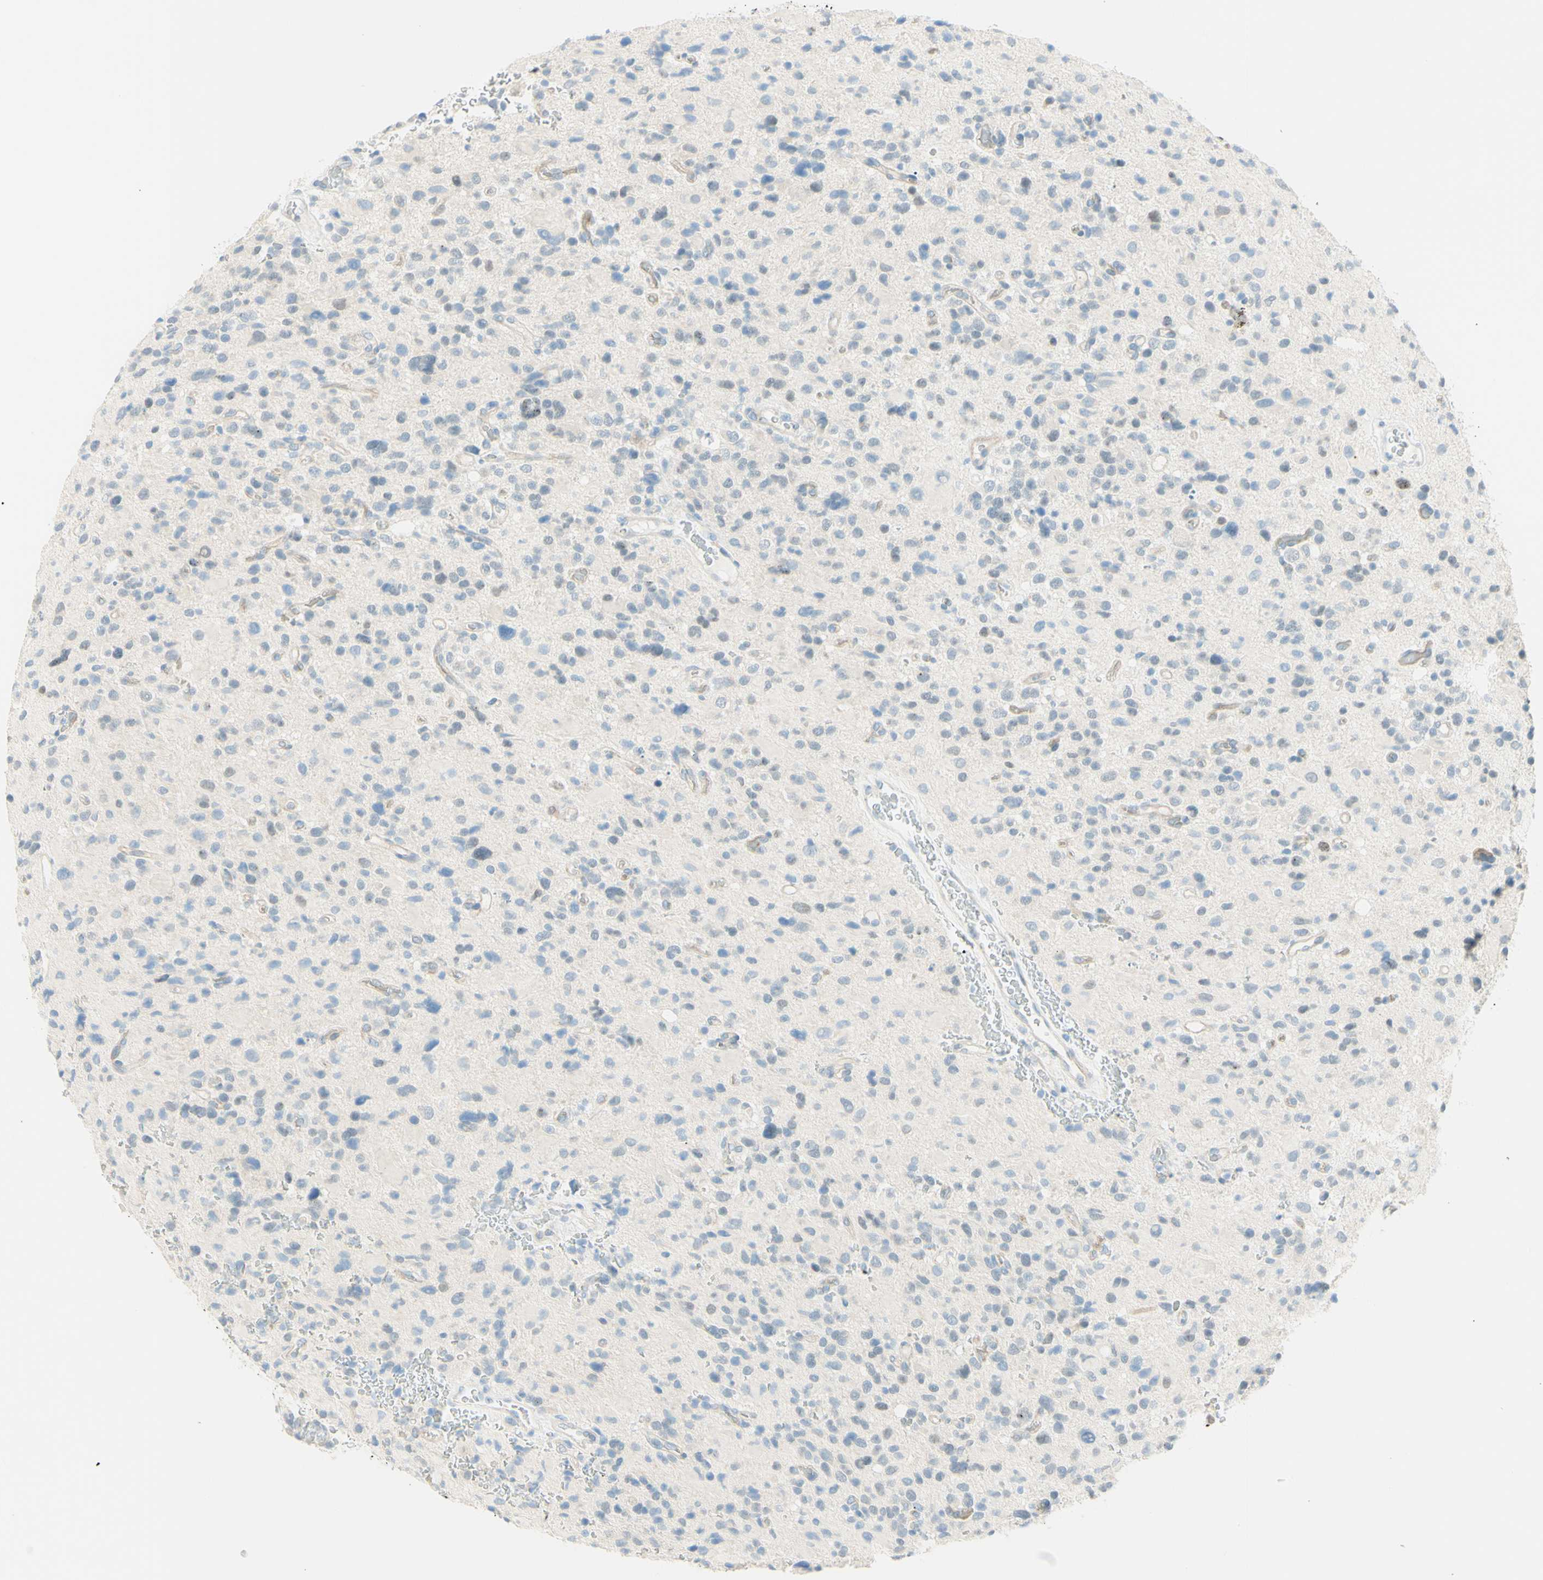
{"staining": {"intensity": "negative", "quantity": "none", "location": "none"}, "tissue": "glioma", "cell_type": "Tumor cells", "image_type": "cancer", "snomed": [{"axis": "morphology", "description": "Glioma, malignant, High grade"}, {"axis": "topography", "description": "Brain"}], "caption": "This image is of malignant high-grade glioma stained with IHC to label a protein in brown with the nuclei are counter-stained blue. There is no expression in tumor cells.", "gene": "TMEM132D", "patient": {"sex": "male", "age": 48}}